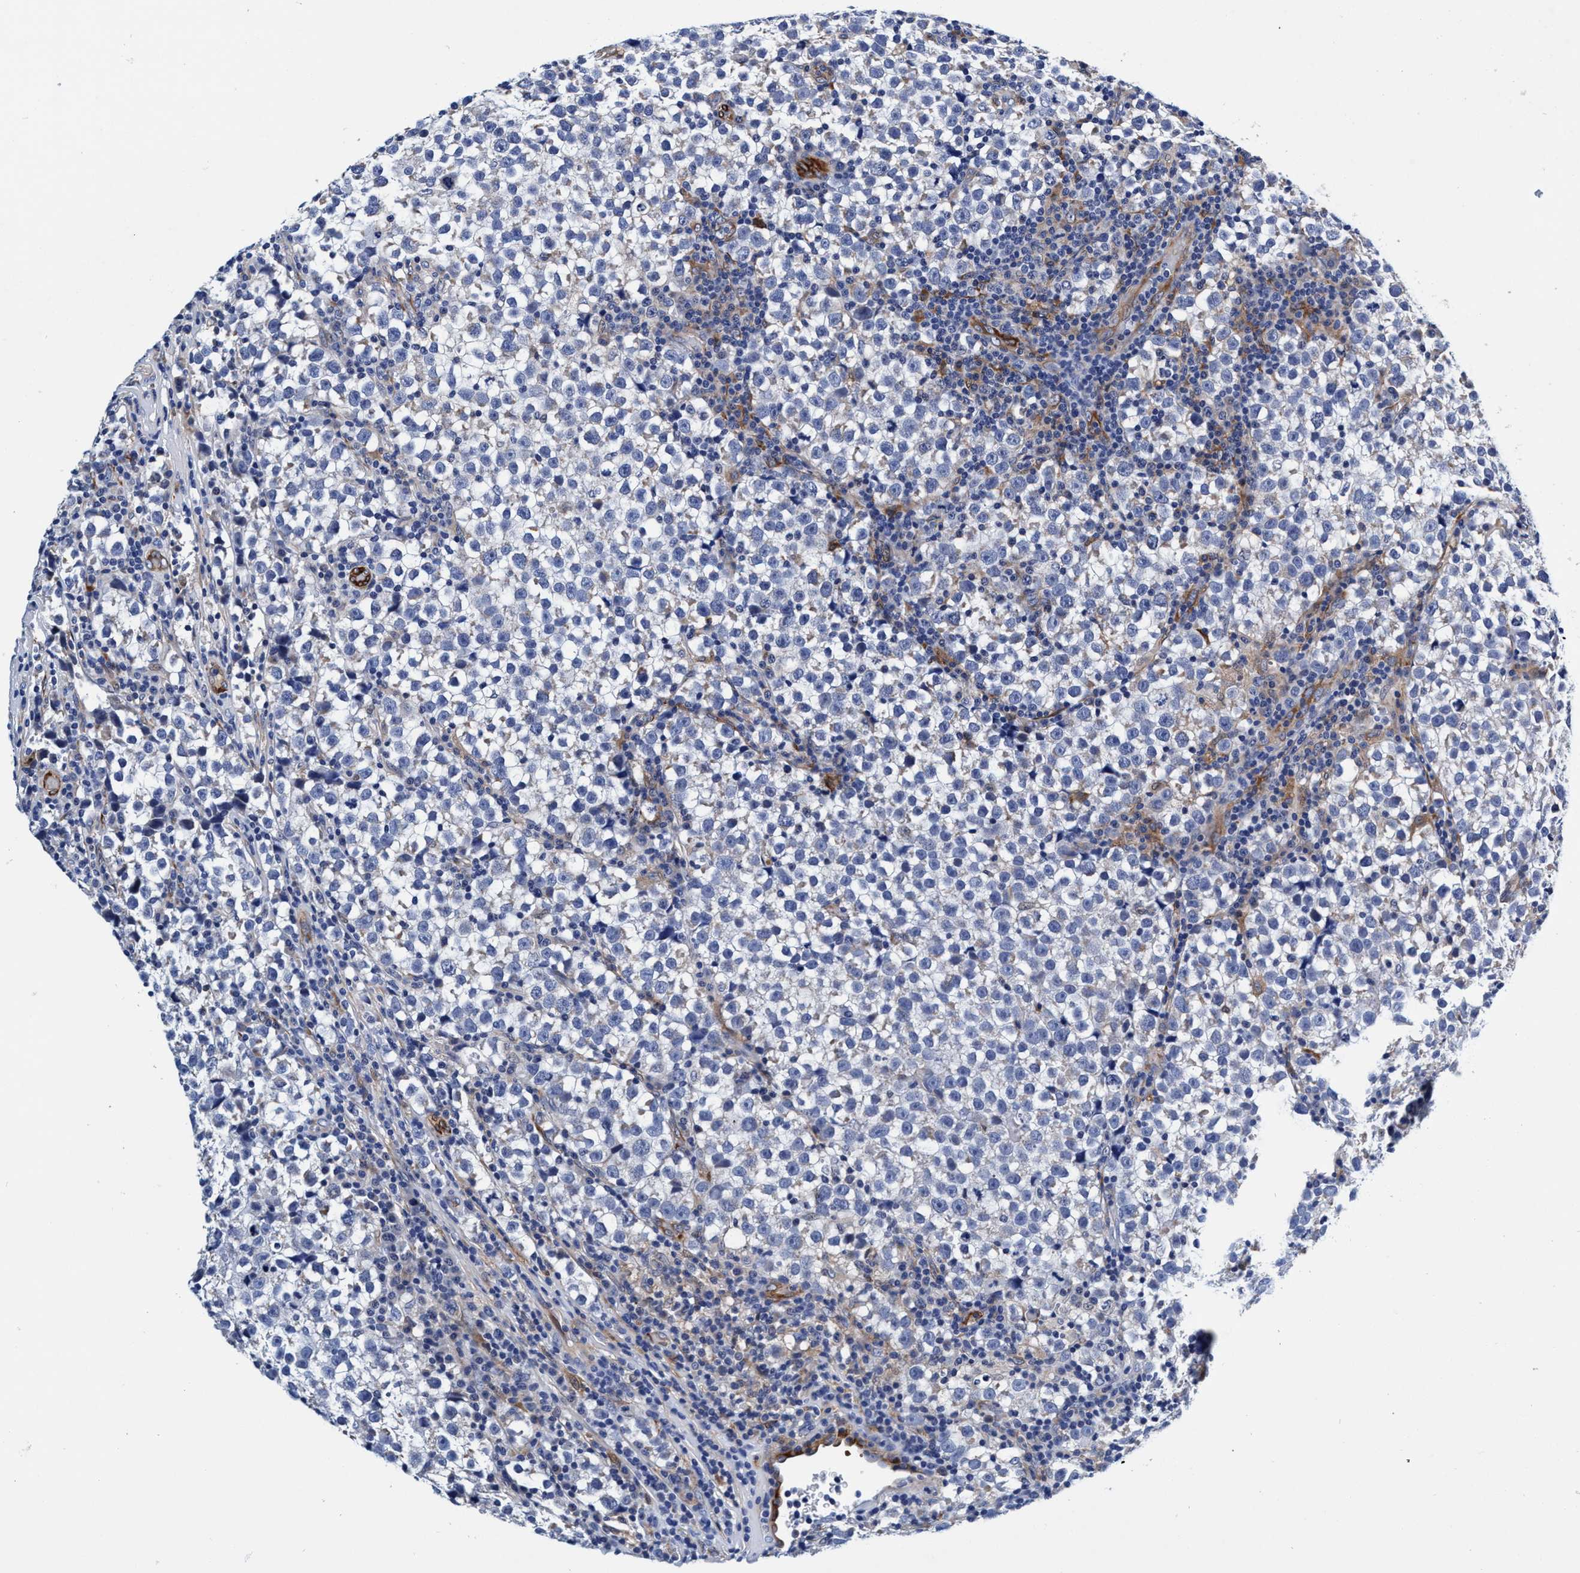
{"staining": {"intensity": "negative", "quantity": "none", "location": "none"}, "tissue": "testis cancer", "cell_type": "Tumor cells", "image_type": "cancer", "snomed": [{"axis": "morphology", "description": "Normal tissue, NOS"}, {"axis": "morphology", "description": "Seminoma, NOS"}, {"axis": "topography", "description": "Testis"}], "caption": "The photomicrograph demonstrates no significant expression in tumor cells of testis cancer.", "gene": "UBALD2", "patient": {"sex": "male", "age": 43}}